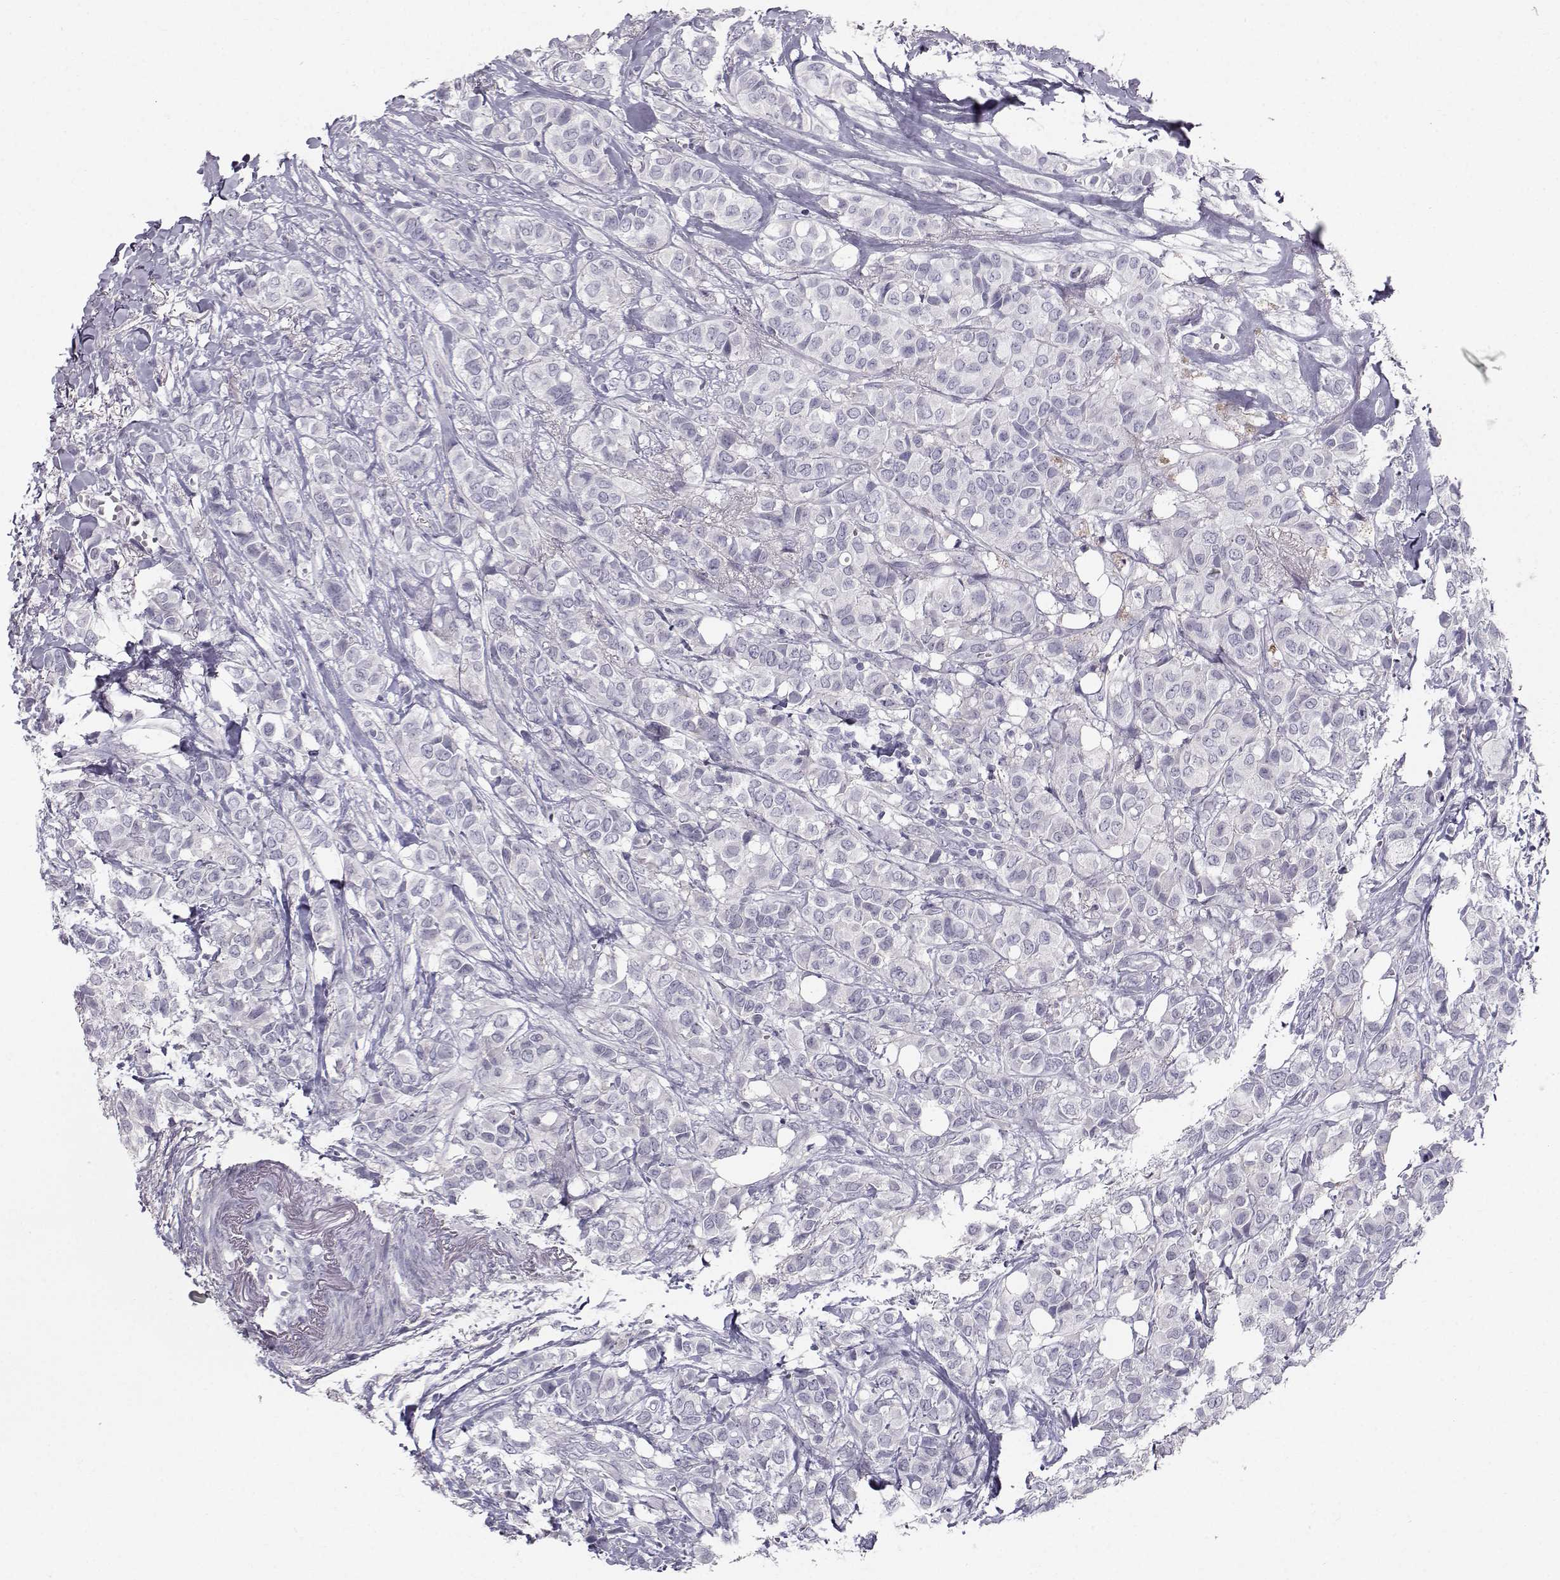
{"staining": {"intensity": "negative", "quantity": "none", "location": "none"}, "tissue": "breast cancer", "cell_type": "Tumor cells", "image_type": "cancer", "snomed": [{"axis": "morphology", "description": "Duct carcinoma"}, {"axis": "topography", "description": "Breast"}], "caption": "Immunohistochemistry photomicrograph of neoplastic tissue: human breast cancer (infiltrating ductal carcinoma) stained with DAB (3,3'-diaminobenzidine) reveals no significant protein staining in tumor cells.", "gene": "SPDYE4", "patient": {"sex": "female", "age": 85}}